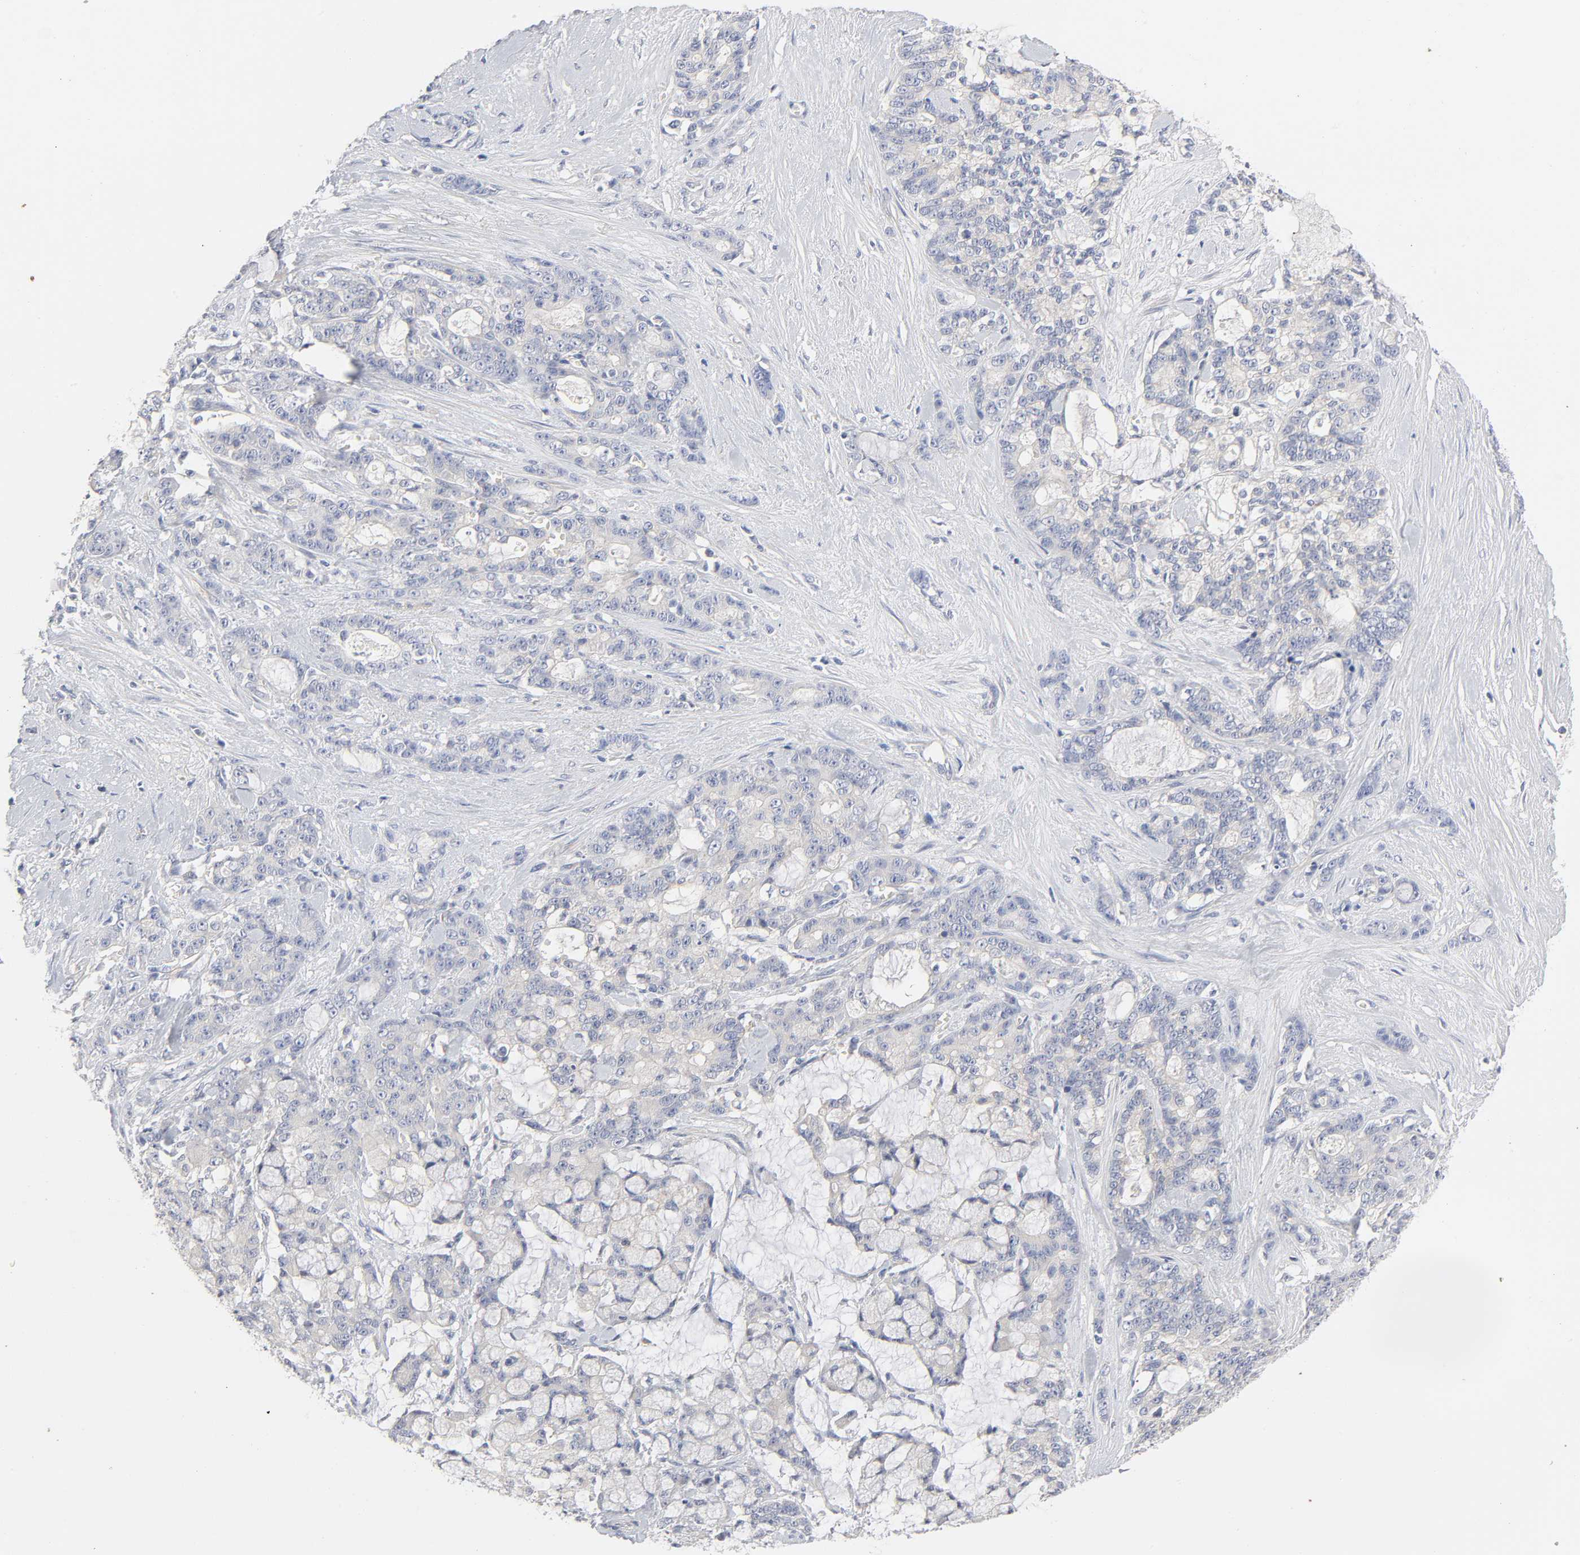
{"staining": {"intensity": "negative", "quantity": "none", "location": "none"}, "tissue": "pancreatic cancer", "cell_type": "Tumor cells", "image_type": "cancer", "snomed": [{"axis": "morphology", "description": "Adenocarcinoma, NOS"}, {"axis": "topography", "description": "Pancreas"}], "caption": "Tumor cells show no significant expression in pancreatic adenocarcinoma.", "gene": "ROCK1", "patient": {"sex": "female", "age": 73}}